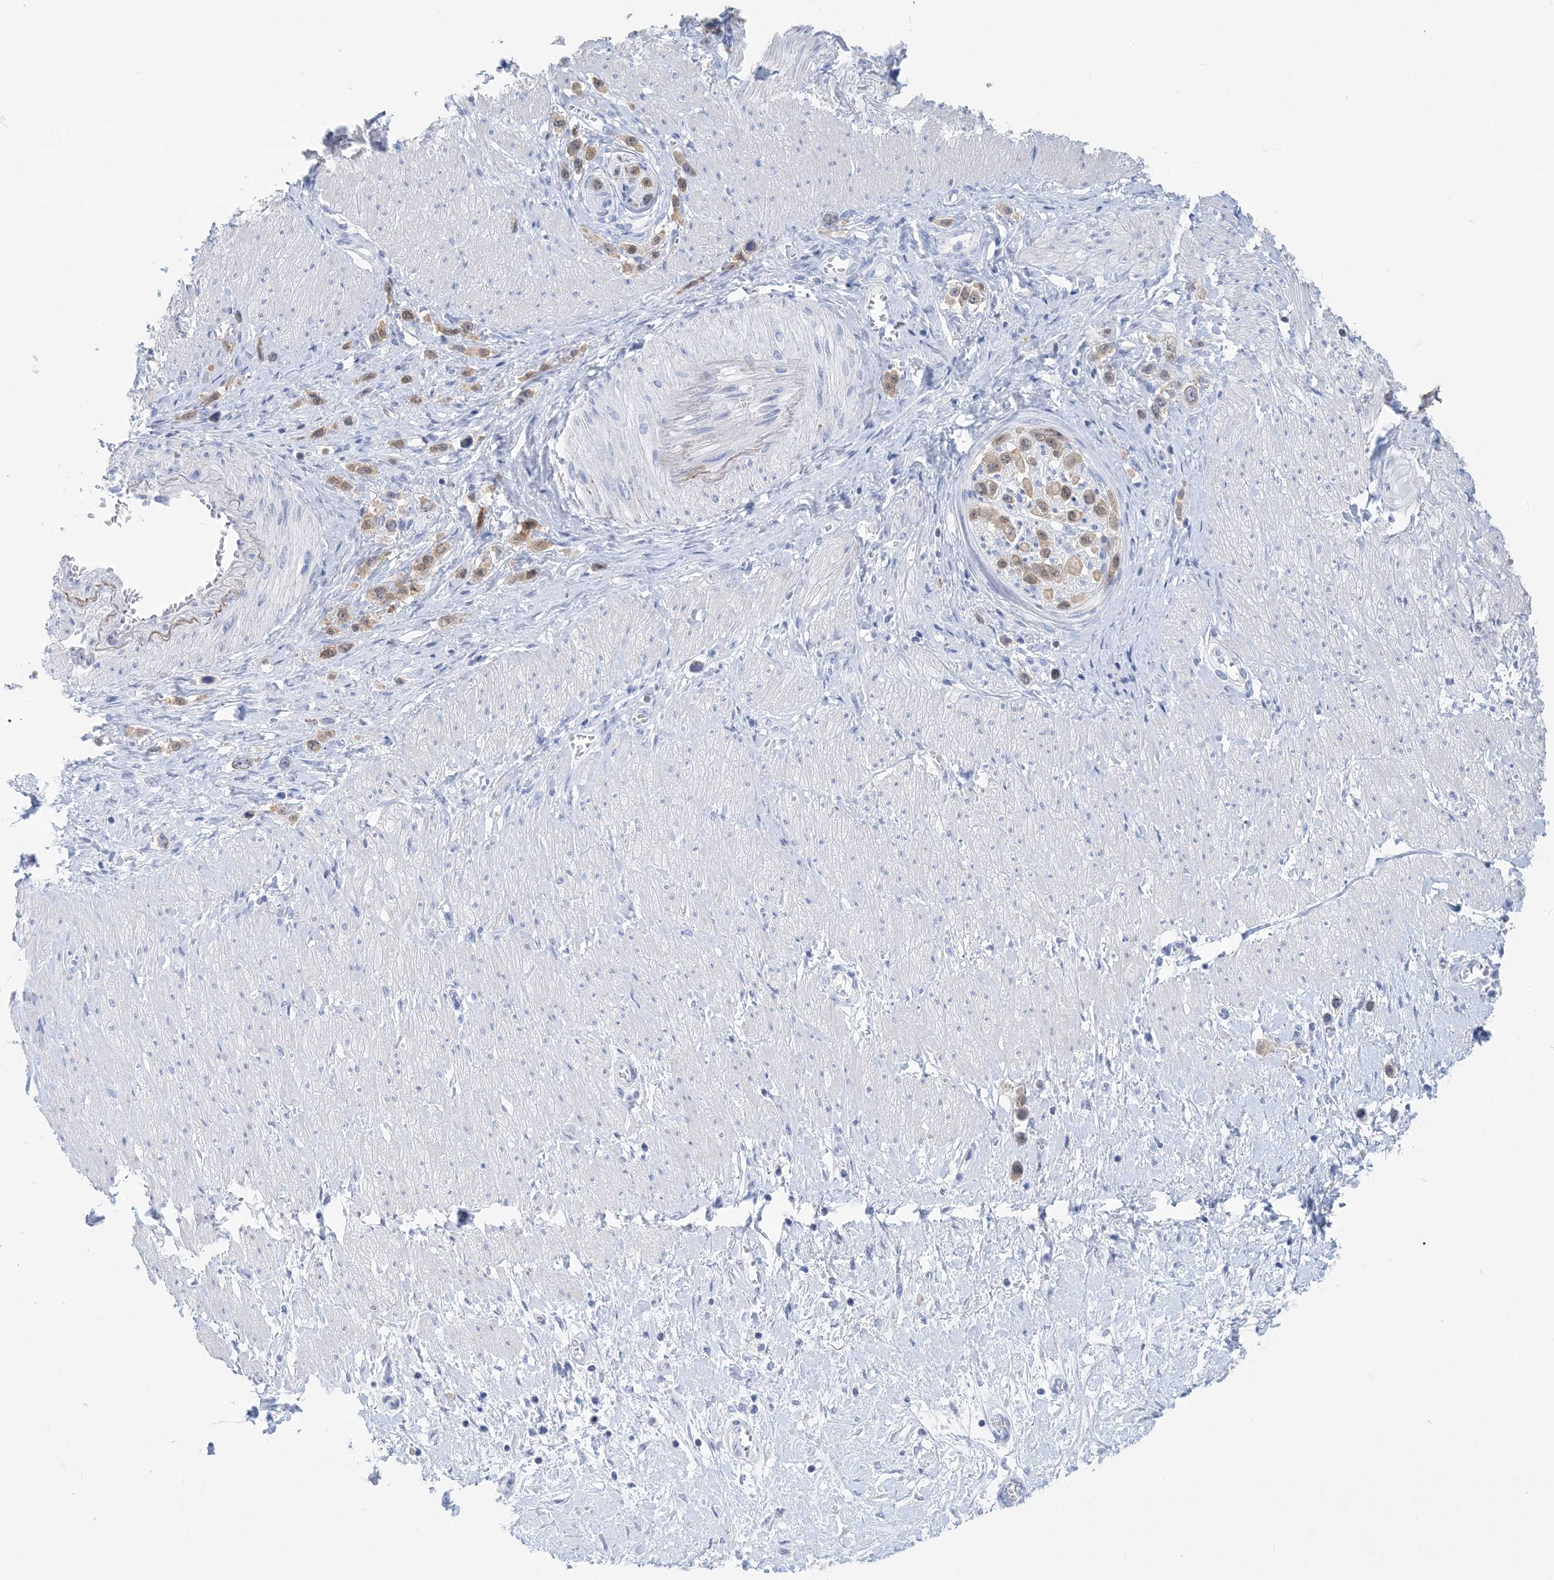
{"staining": {"intensity": "moderate", "quantity": ">75%", "location": "cytoplasmic/membranous"}, "tissue": "stomach cancer", "cell_type": "Tumor cells", "image_type": "cancer", "snomed": [{"axis": "morphology", "description": "Normal tissue, NOS"}, {"axis": "morphology", "description": "Adenocarcinoma, NOS"}, {"axis": "topography", "description": "Stomach, upper"}, {"axis": "topography", "description": "Stomach"}], "caption": "IHC of human adenocarcinoma (stomach) displays medium levels of moderate cytoplasmic/membranous positivity in approximately >75% of tumor cells. (DAB (3,3'-diaminobenzidine) = brown stain, brightfield microscopy at high magnification).", "gene": "SH3YL1", "patient": {"sex": "female", "age": 65}}